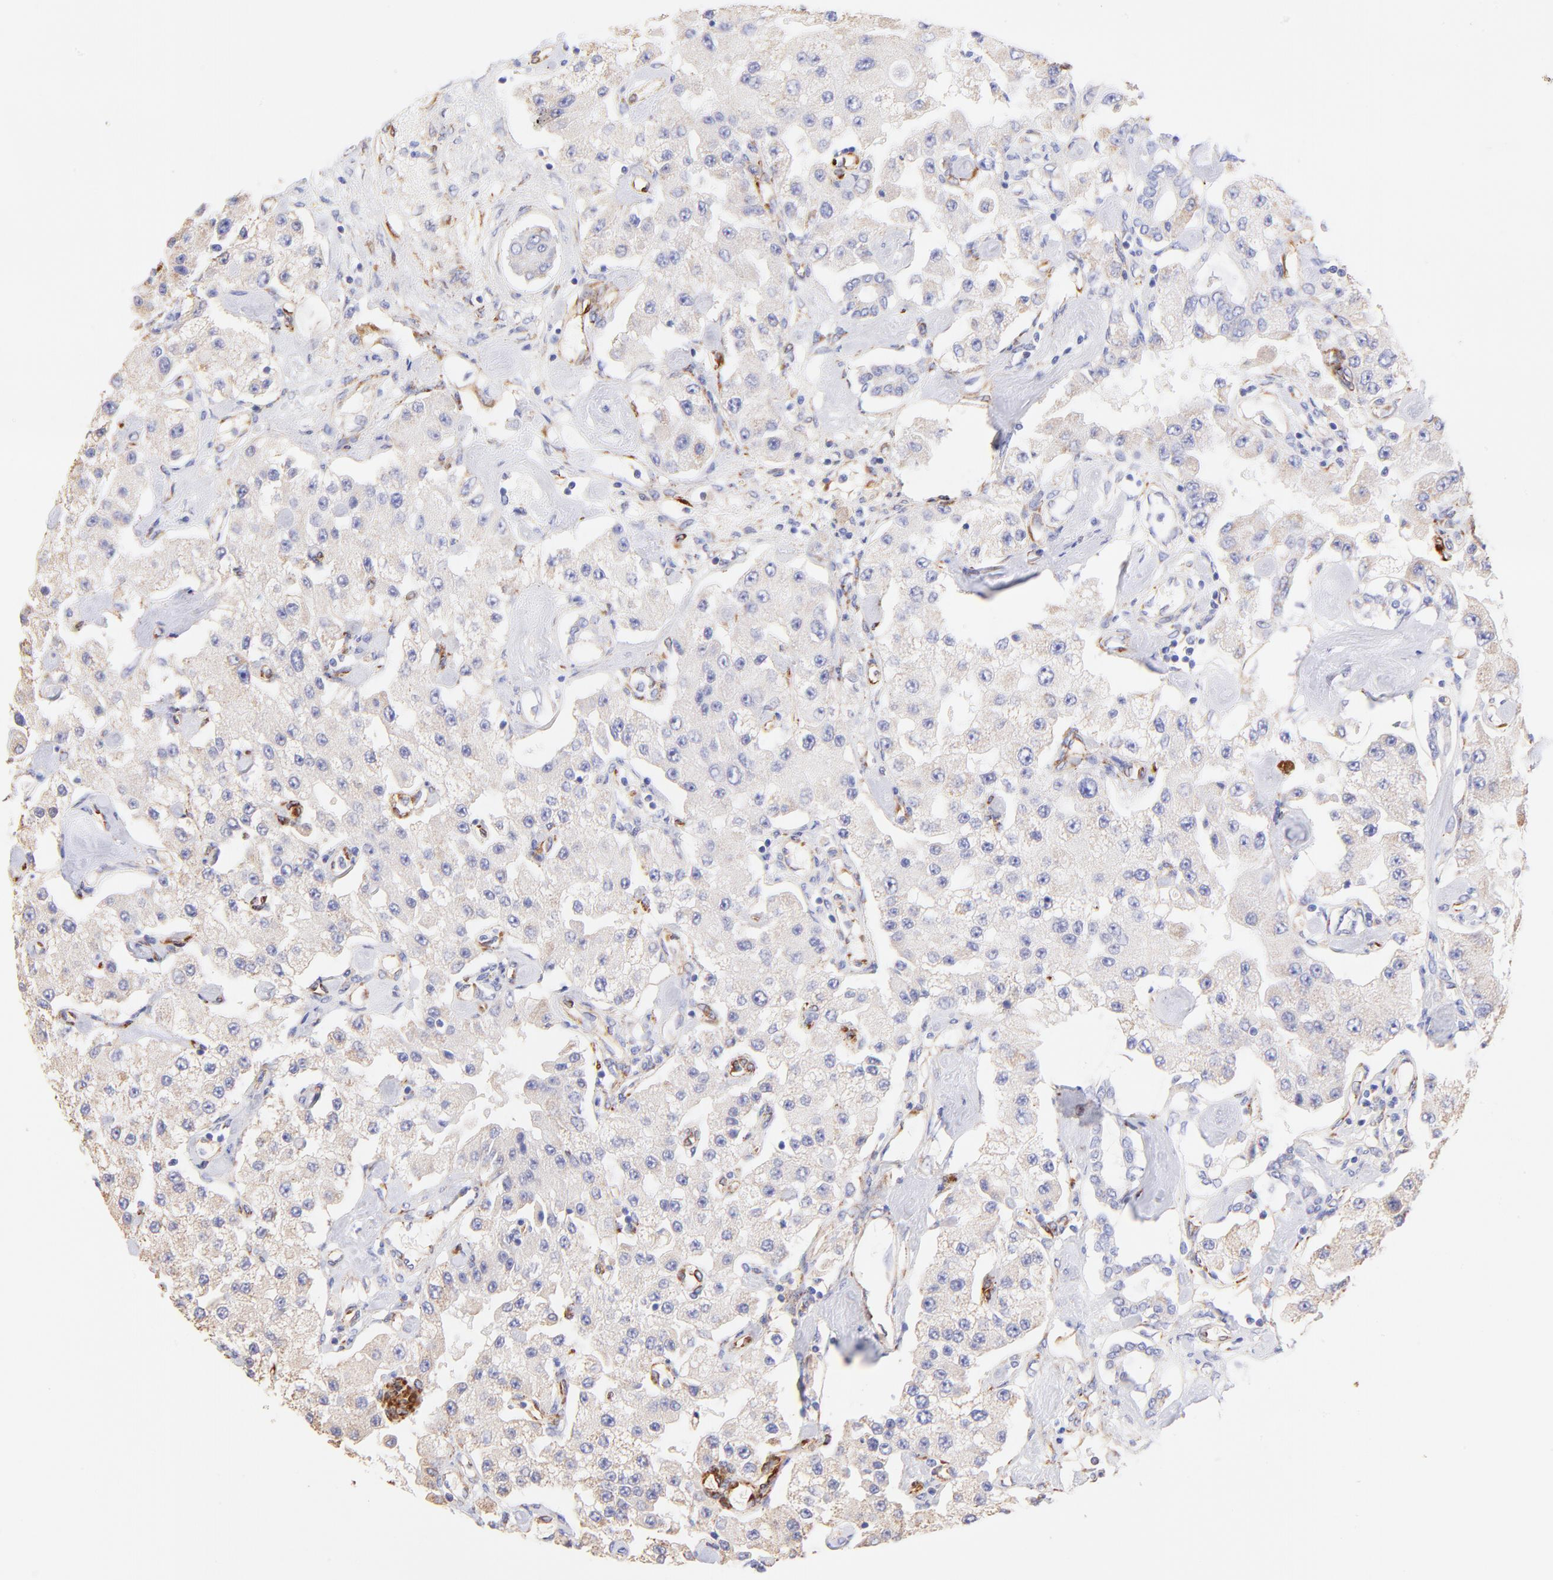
{"staining": {"intensity": "weak", "quantity": "<25%", "location": "cytoplasmic/membranous"}, "tissue": "carcinoid", "cell_type": "Tumor cells", "image_type": "cancer", "snomed": [{"axis": "morphology", "description": "Carcinoid, malignant, NOS"}, {"axis": "topography", "description": "Pancreas"}], "caption": "An IHC image of carcinoid (malignant) is shown. There is no staining in tumor cells of carcinoid (malignant).", "gene": "SPARC", "patient": {"sex": "male", "age": 41}}